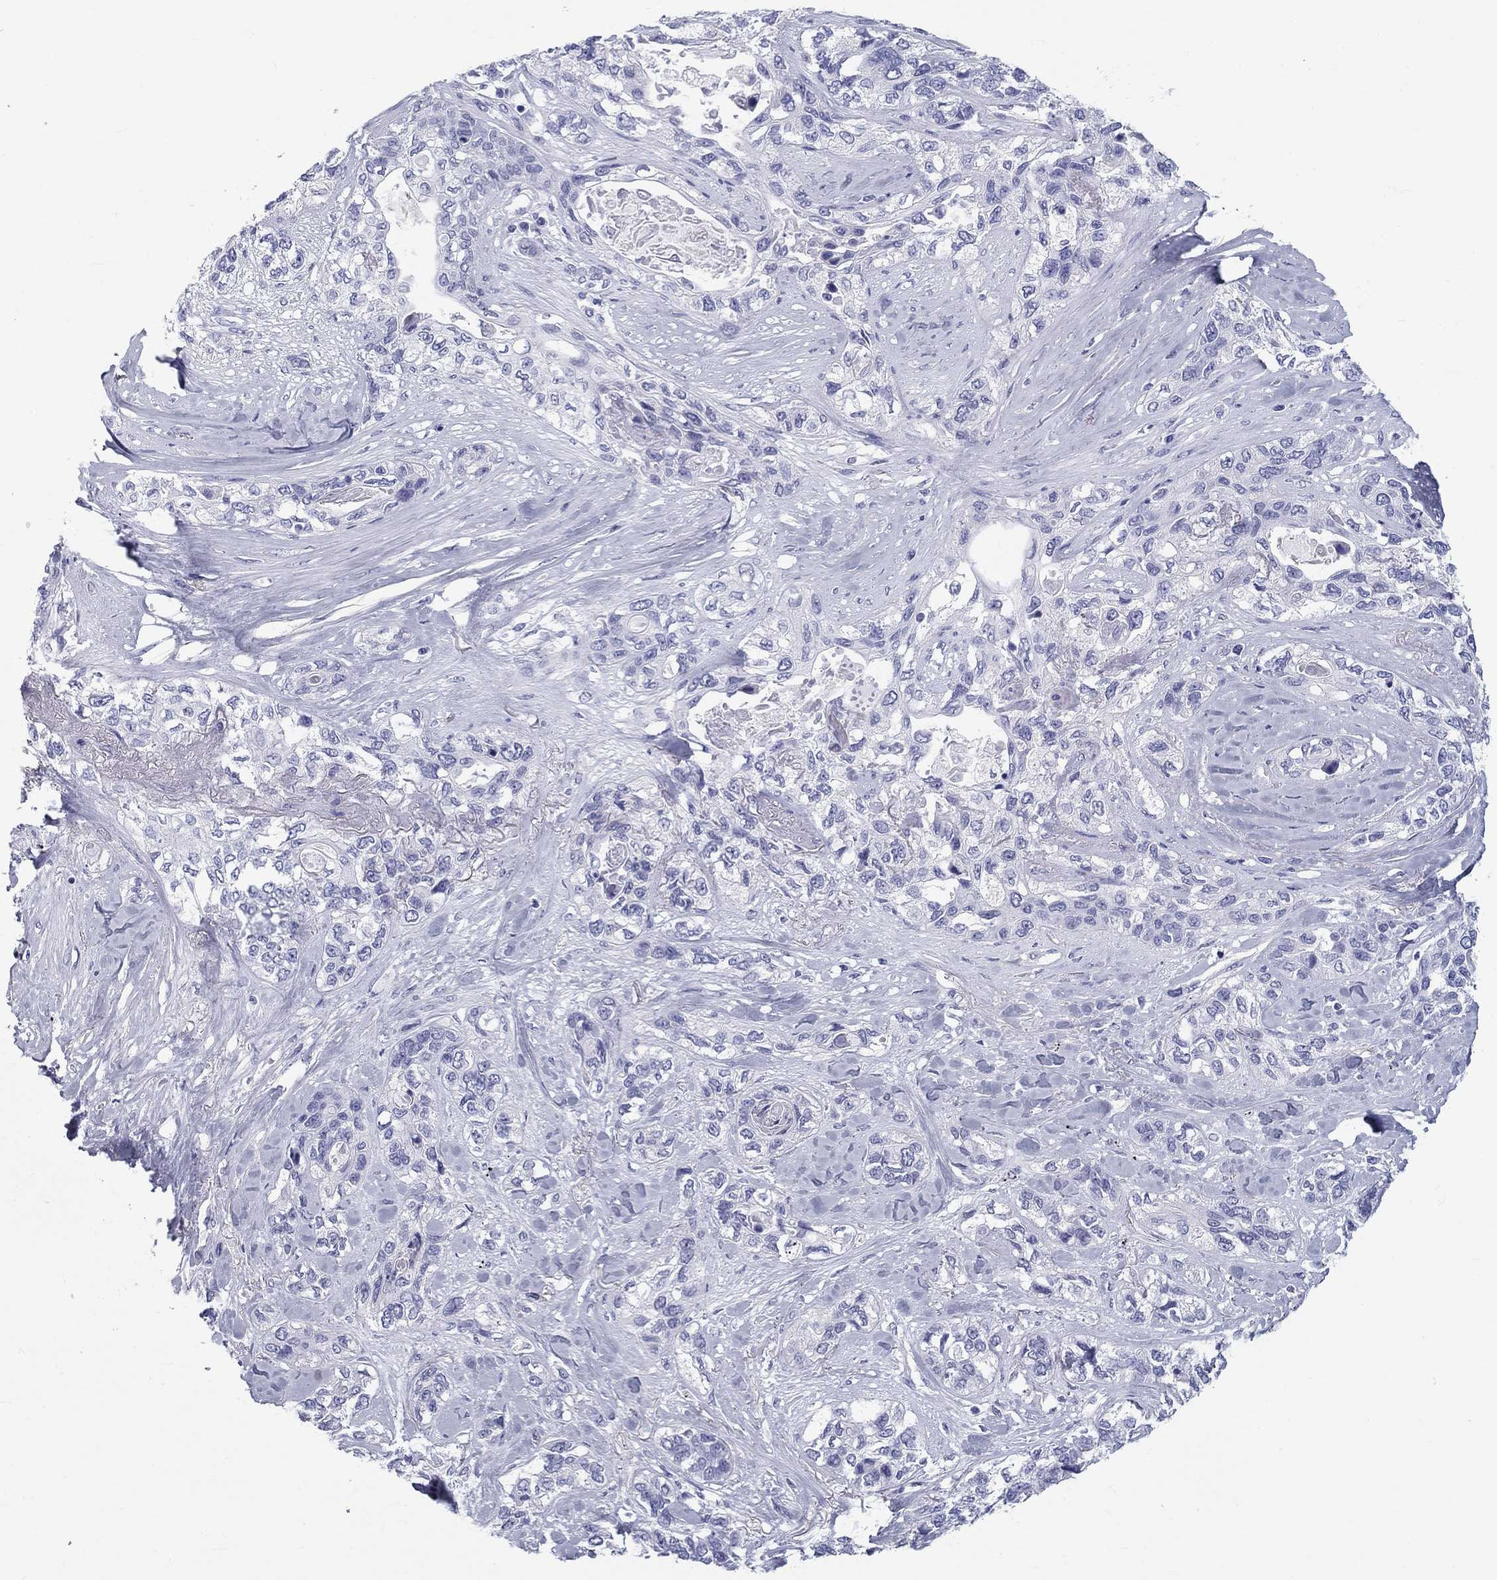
{"staining": {"intensity": "negative", "quantity": "none", "location": "none"}, "tissue": "lung cancer", "cell_type": "Tumor cells", "image_type": "cancer", "snomed": [{"axis": "morphology", "description": "Squamous cell carcinoma, NOS"}, {"axis": "topography", "description": "Lung"}], "caption": "A high-resolution histopathology image shows immunohistochemistry (IHC) staining of lung cancer (squamous cell carcinoma), which displays no significant expression in tumor cells.", "gene": "DNALI1", "patient": {"sex": "female", "age": 70}}